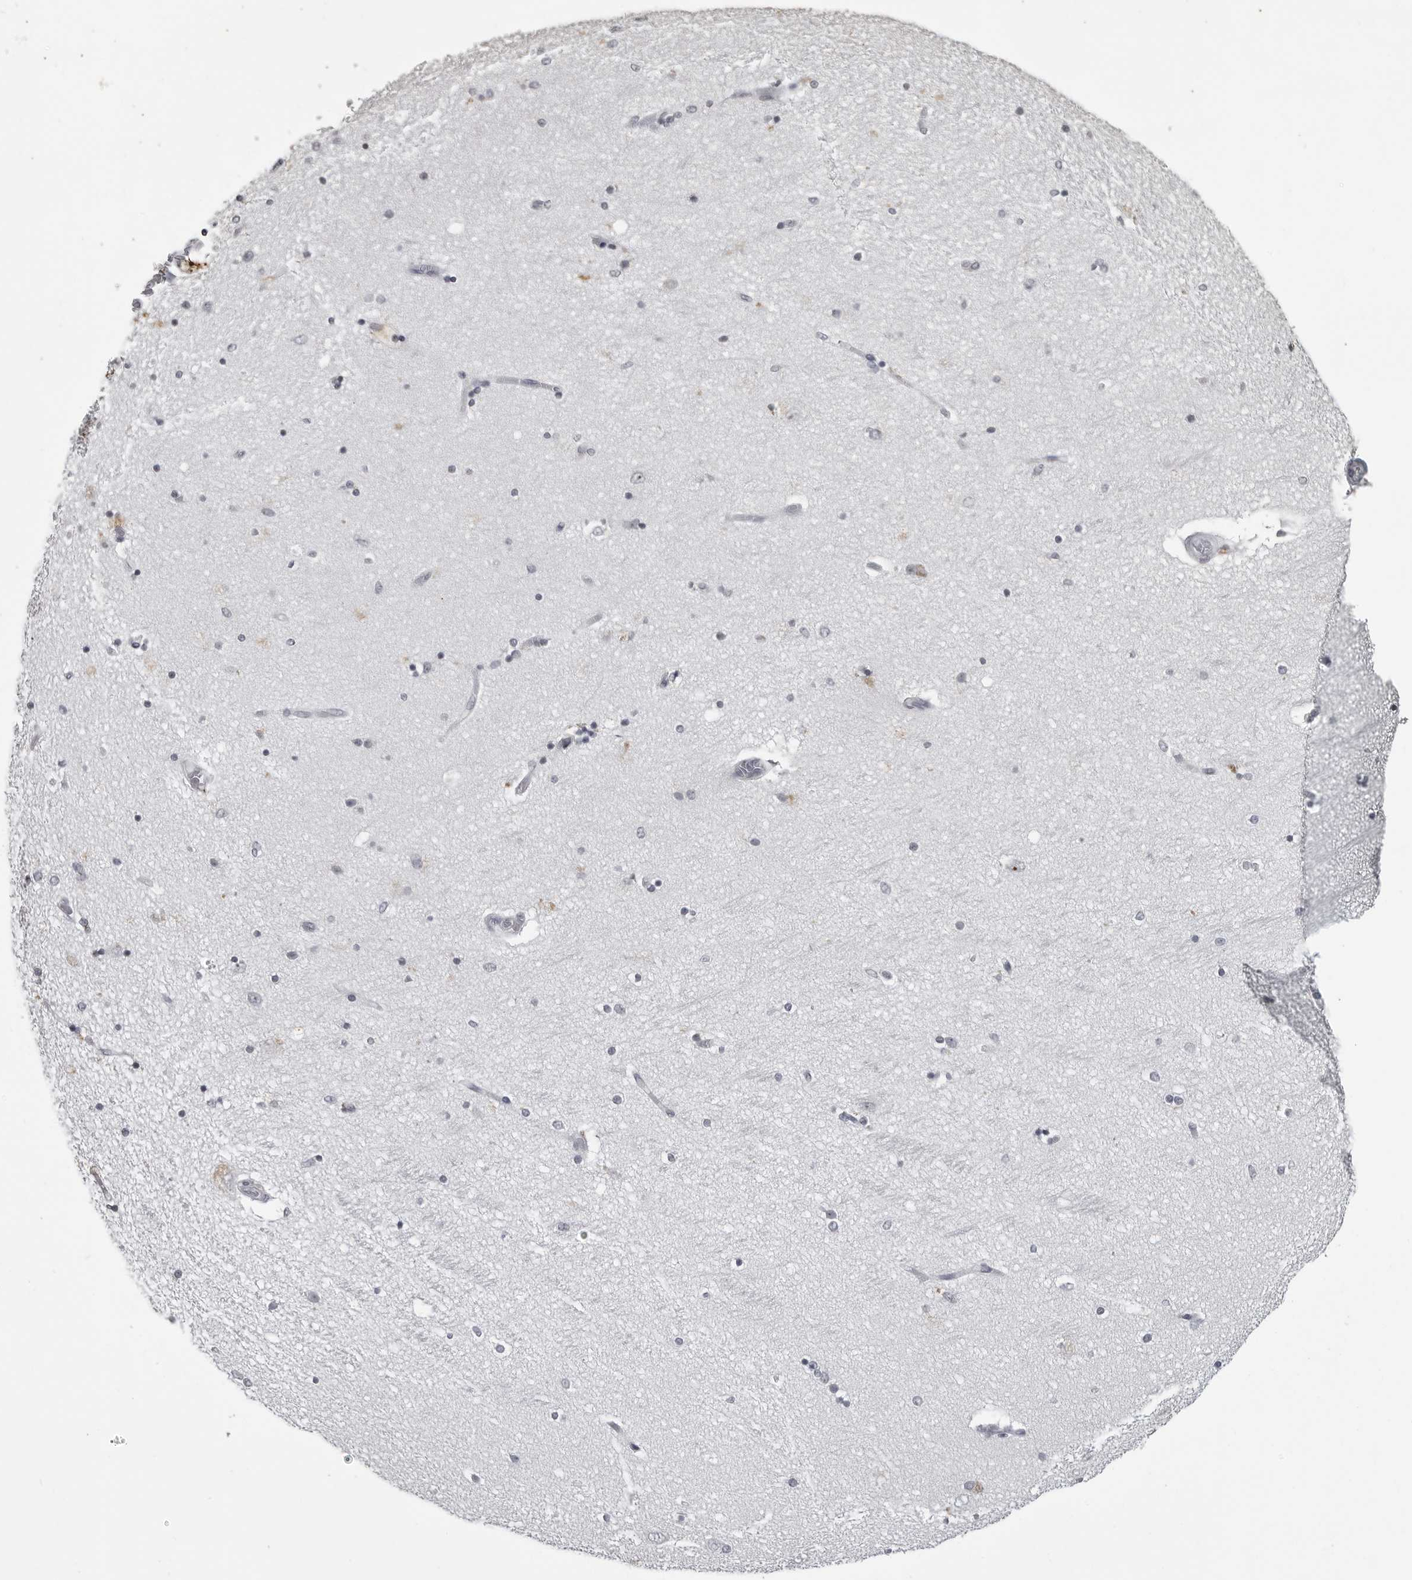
{"staining": {"intensity": "negative", "quantity": "none", "location": "none"}, "tissue": "hippocampus", "cell_type": "Glial cells", "image_type": "normal", "snomed": [{"axis": "morphology", "description": "Normal tissue, NOS"}, {"axis": "topography", "description": "Hippocampus"}], "caption": "IHC histopathology image of benign hippocampus stained for a protein (brown), which exhibits no staining in glial cells.", "gene": "DDX54", "patient": {"sex": "female", "age": 54}}